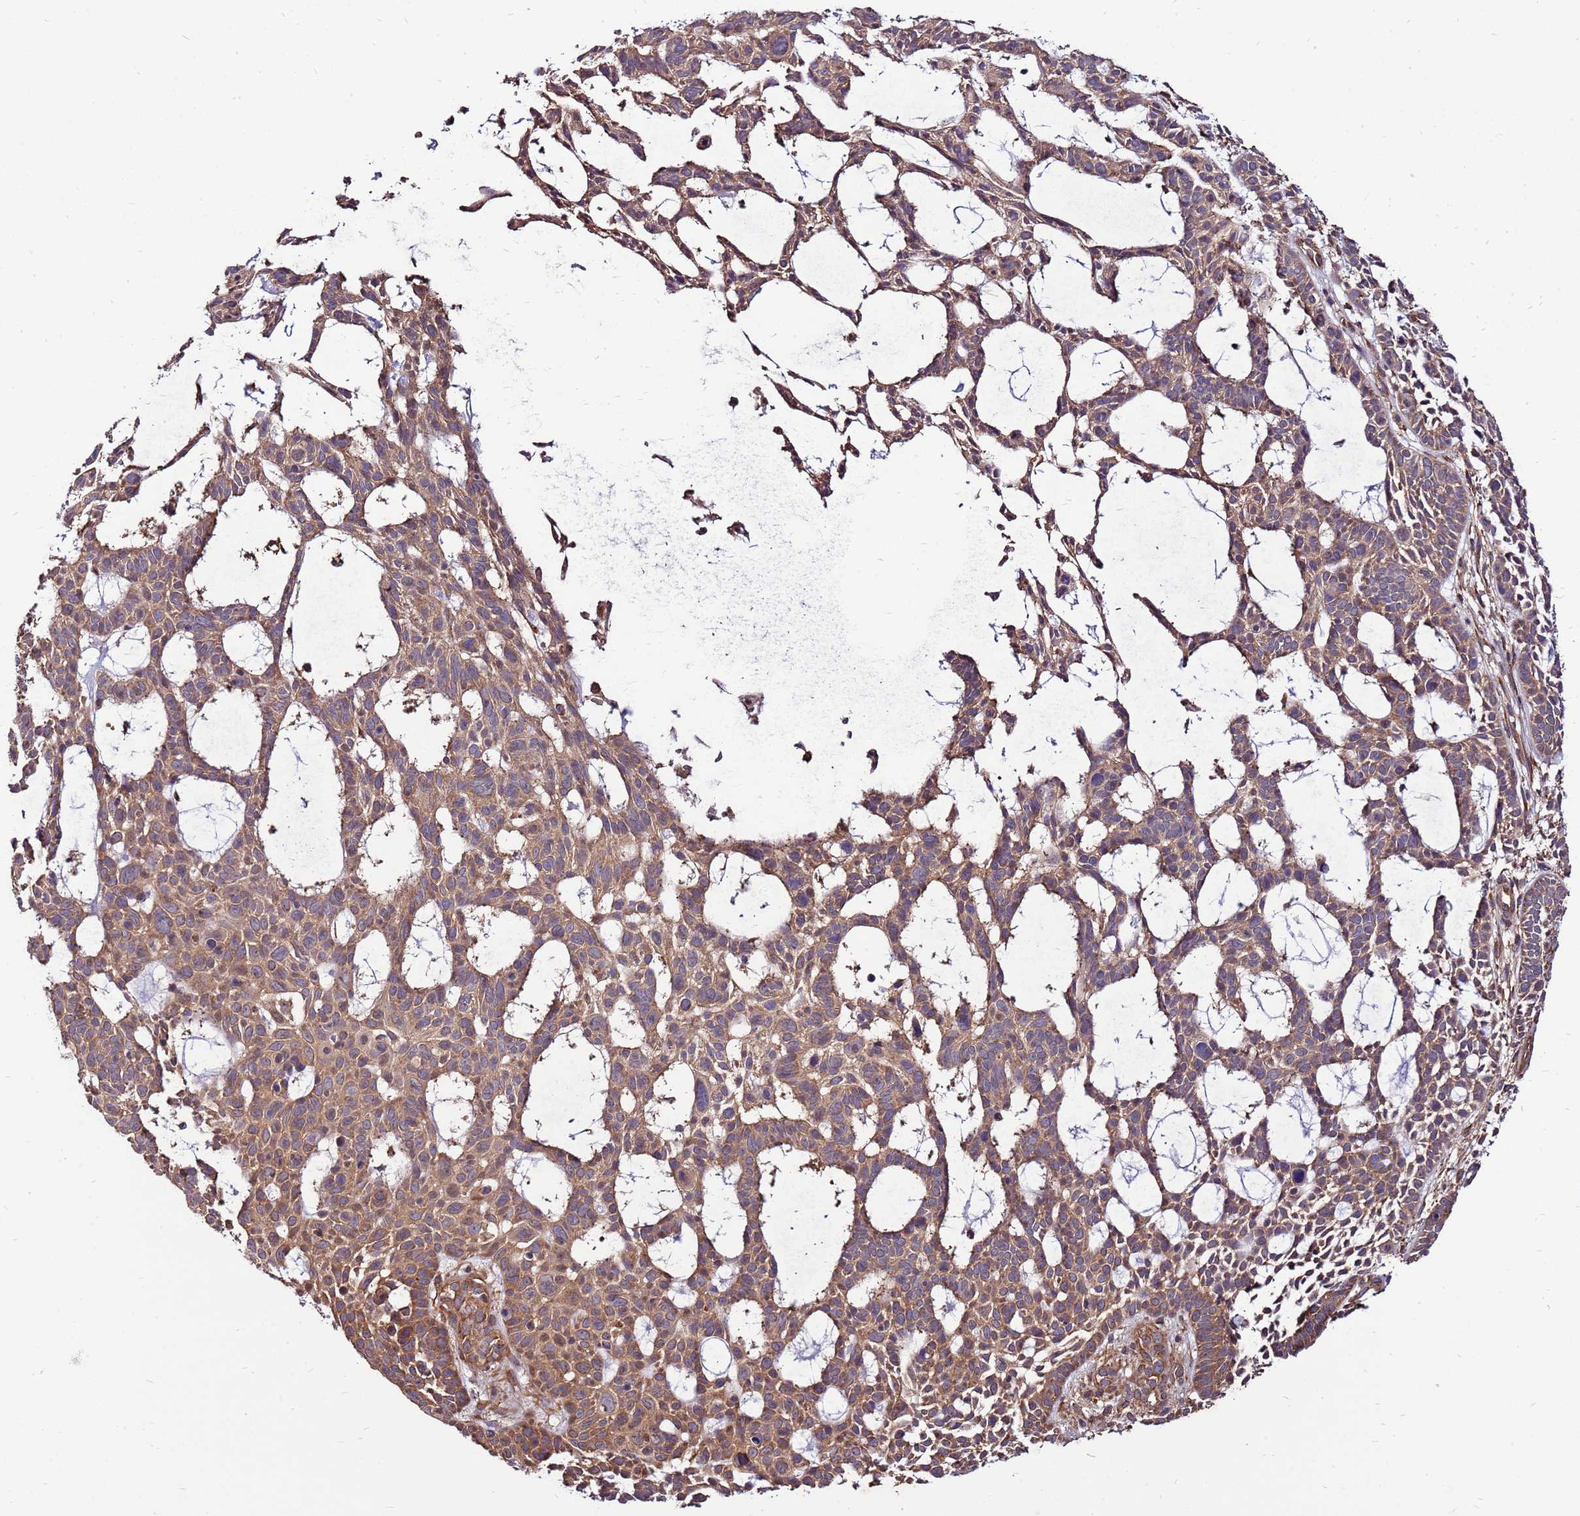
{"staining": {"intensity": "moderate", "quantity": ">75%", "location": "cytoplasmic/membranous"}, "tissue": "skin cancer", "cell_type": "Tumor cells", "image_type": "cancer", "snomed": [{"axis": "morphology", "description": "Basal cell carcinoma"}, {"axis": "topography", "description": "Skin"}], "caption": "Human basal cell carcinoma (skin) stained with a protein marker reveals moderate staining in tumor cells.", "gene": "SLC44A5", "patient": {"sex": "male", "age": 89}}